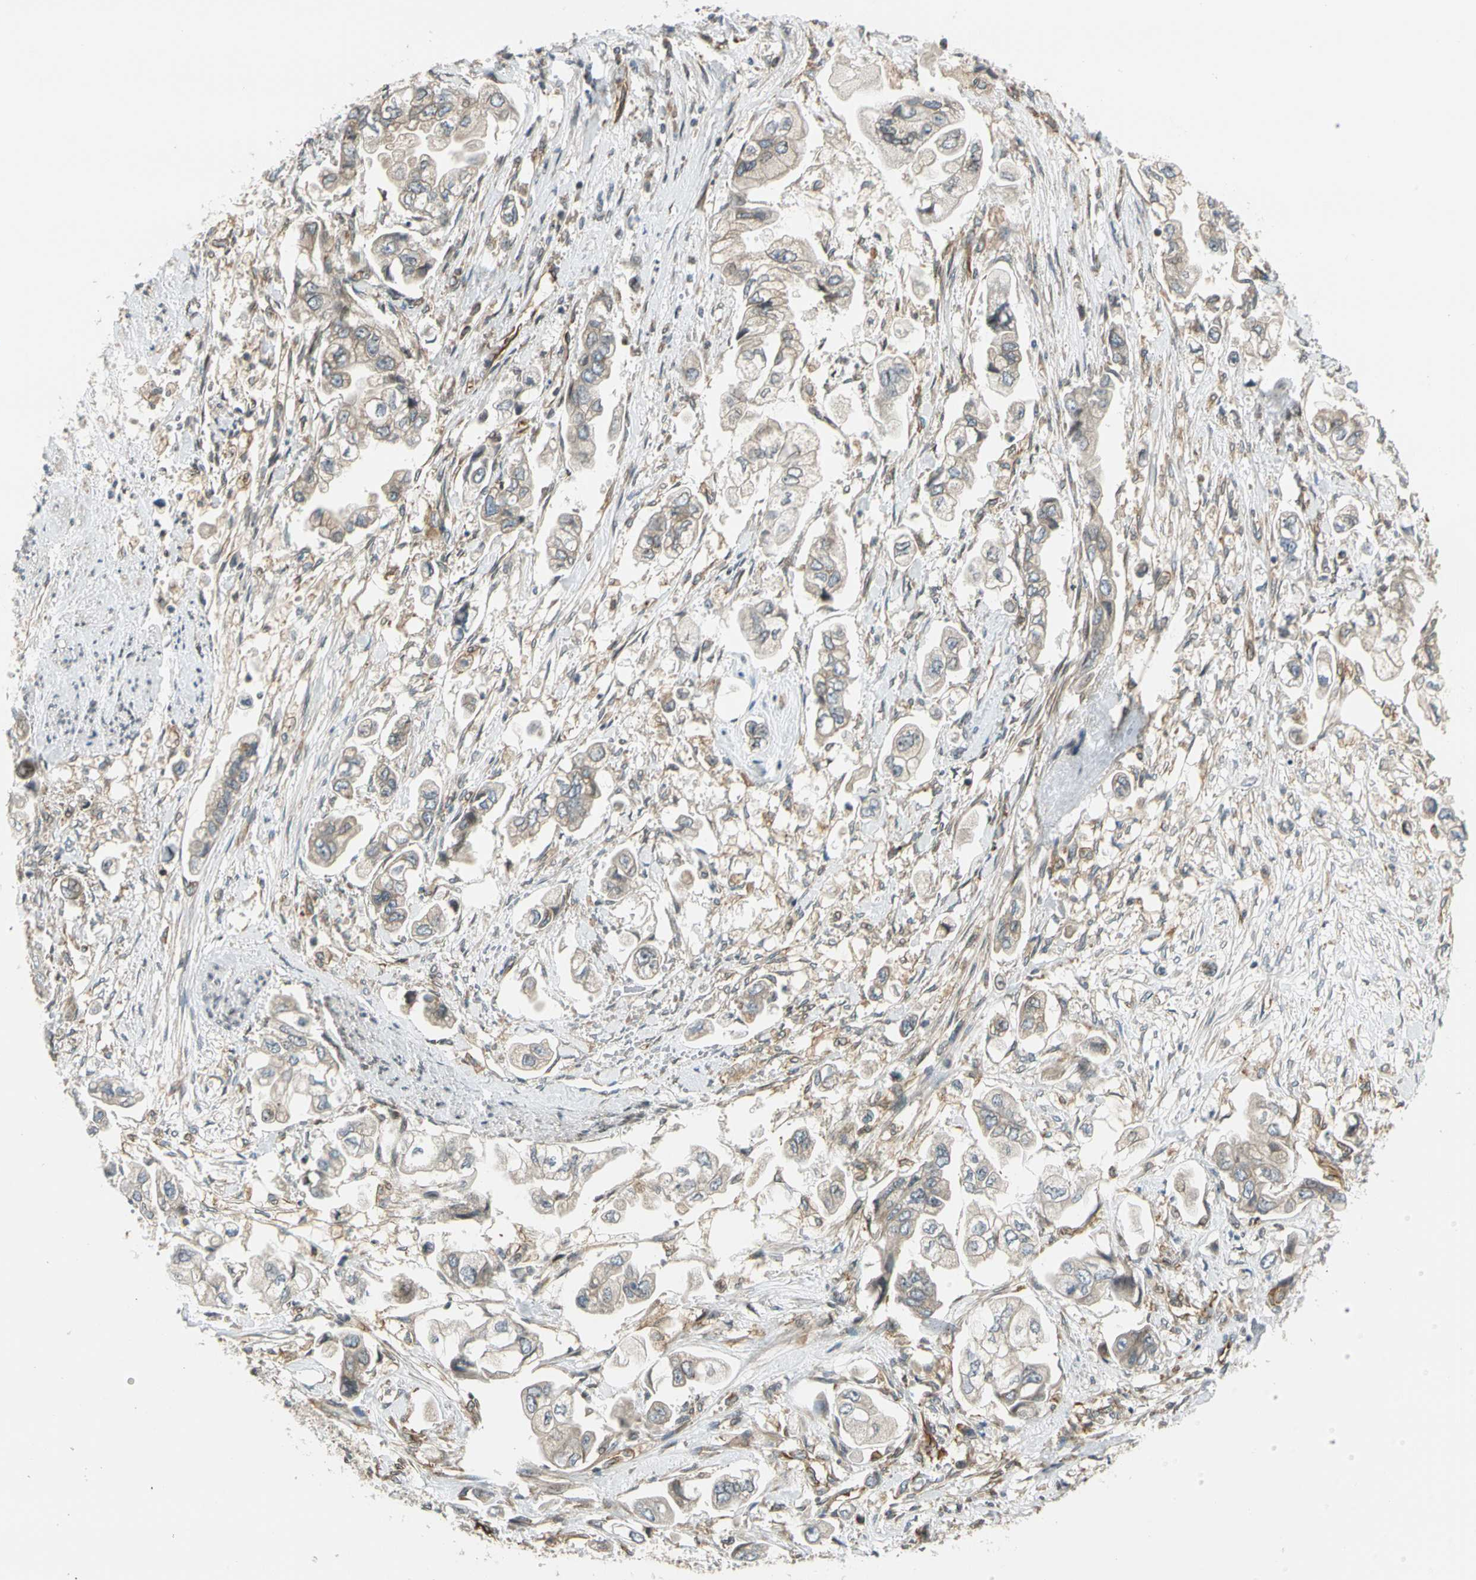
{"staining": {"intensity": "weak", "quantity": "<25%", "location": "cytoplasmic/membranous"}, "tissue": "stomach cancer", "cell_type": "Tumor cells", "image_type": "cancer", "snomed": [{"axis": "morphology", "description": "Adenocarcinoma, NOS"}, {"axis": "topography", "description": "Stomach"}], "caption": "Image shows no significant protein expression in tumor cells of stomach adenocarcinoma.", "gene": "TRIO", "patient": {"sex": "male", "age": 62}}